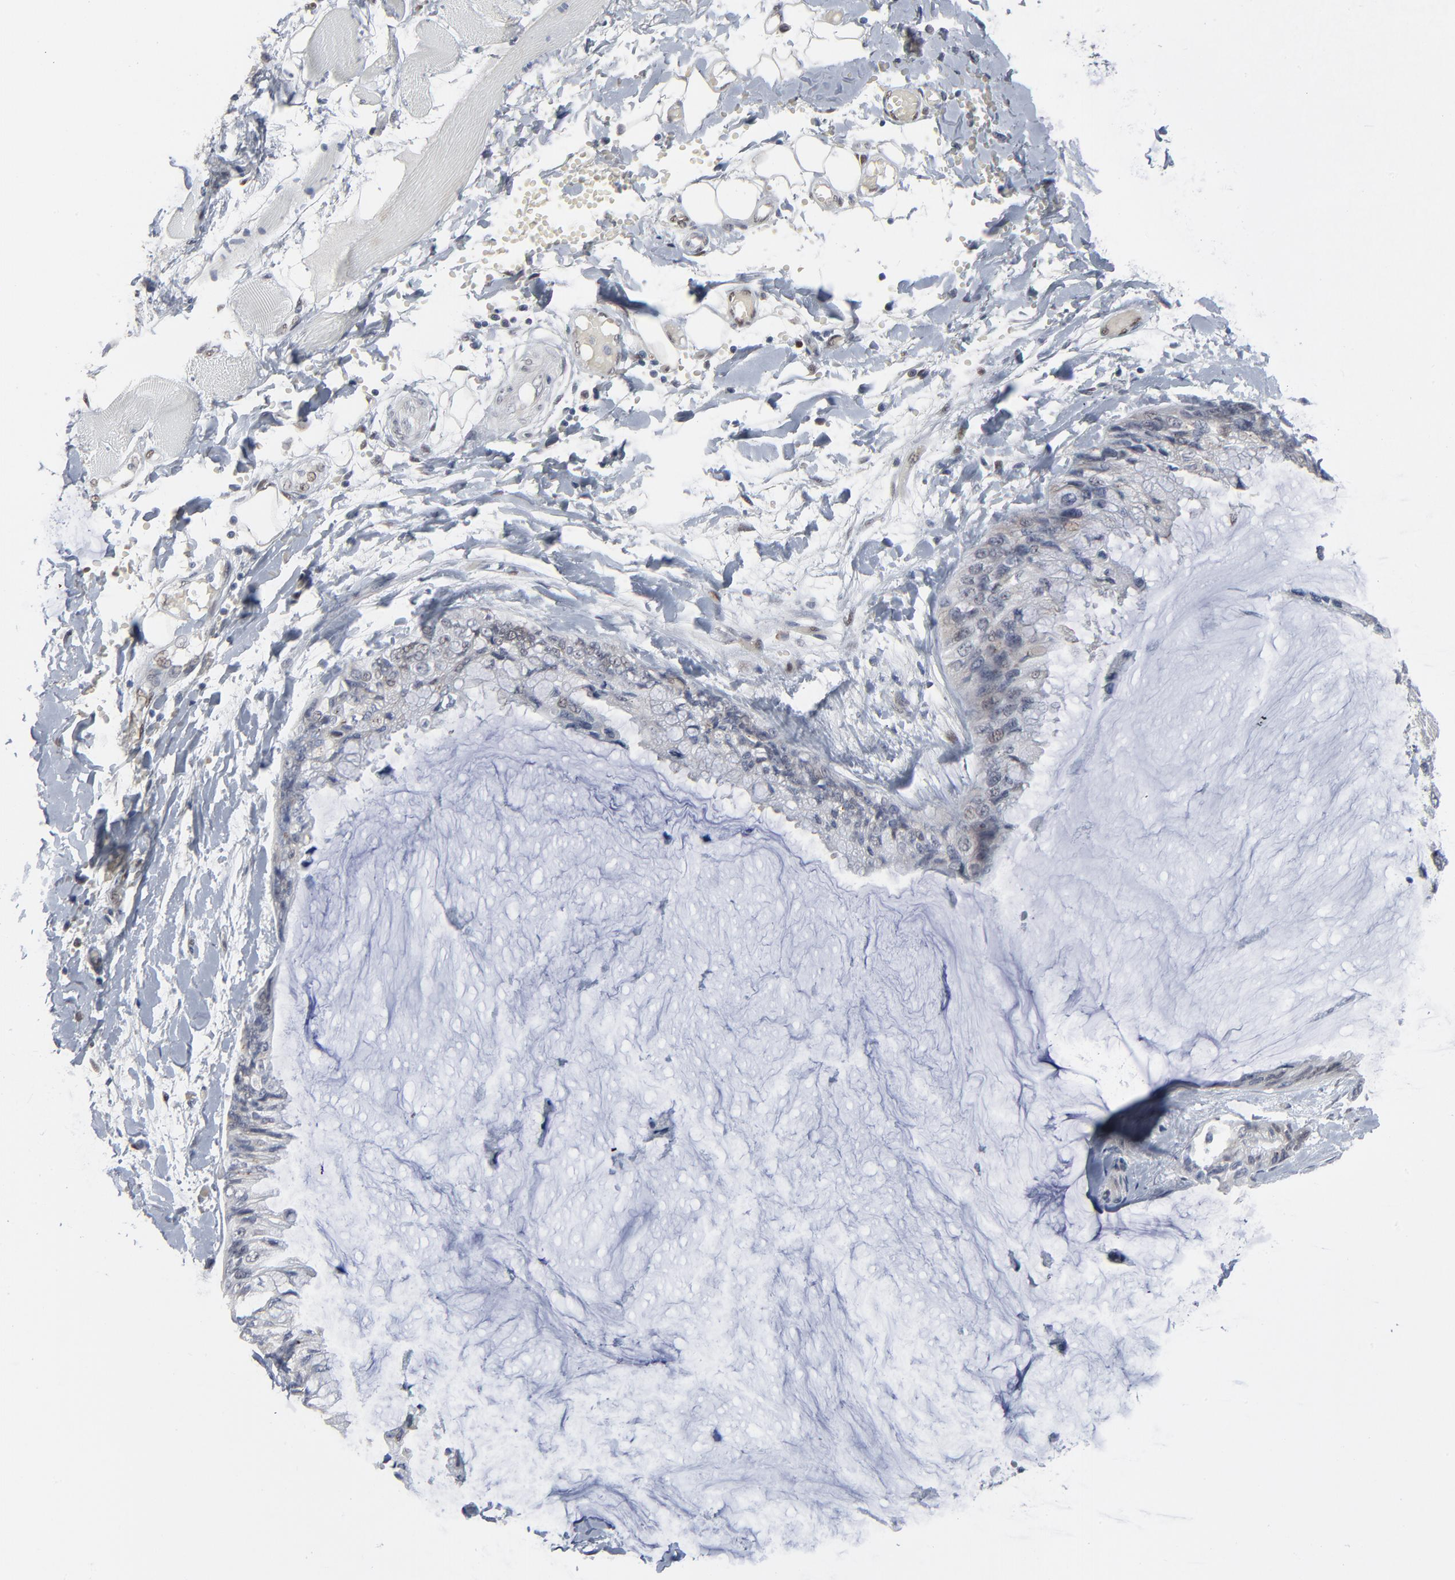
{"staining": {"intensity": "negative", "quantity": "none", "location": "none"}, "tissue": "ovarian cancer", "cell_type": "Tumor cells", "image_type": "cancer", "snomed": [{"axis": "morphology", "description": "Cystadenocarcinoma, mucinous, NOS"}, {"axis": "topography", "description": "Ovary"}], "caption": "The immunohistochemistry histopathology image has no significant positivity in tumor cells of ovarian cancer tissue.", "gene": "ATF7", "patient": {"sex": "female", "age": 39}}